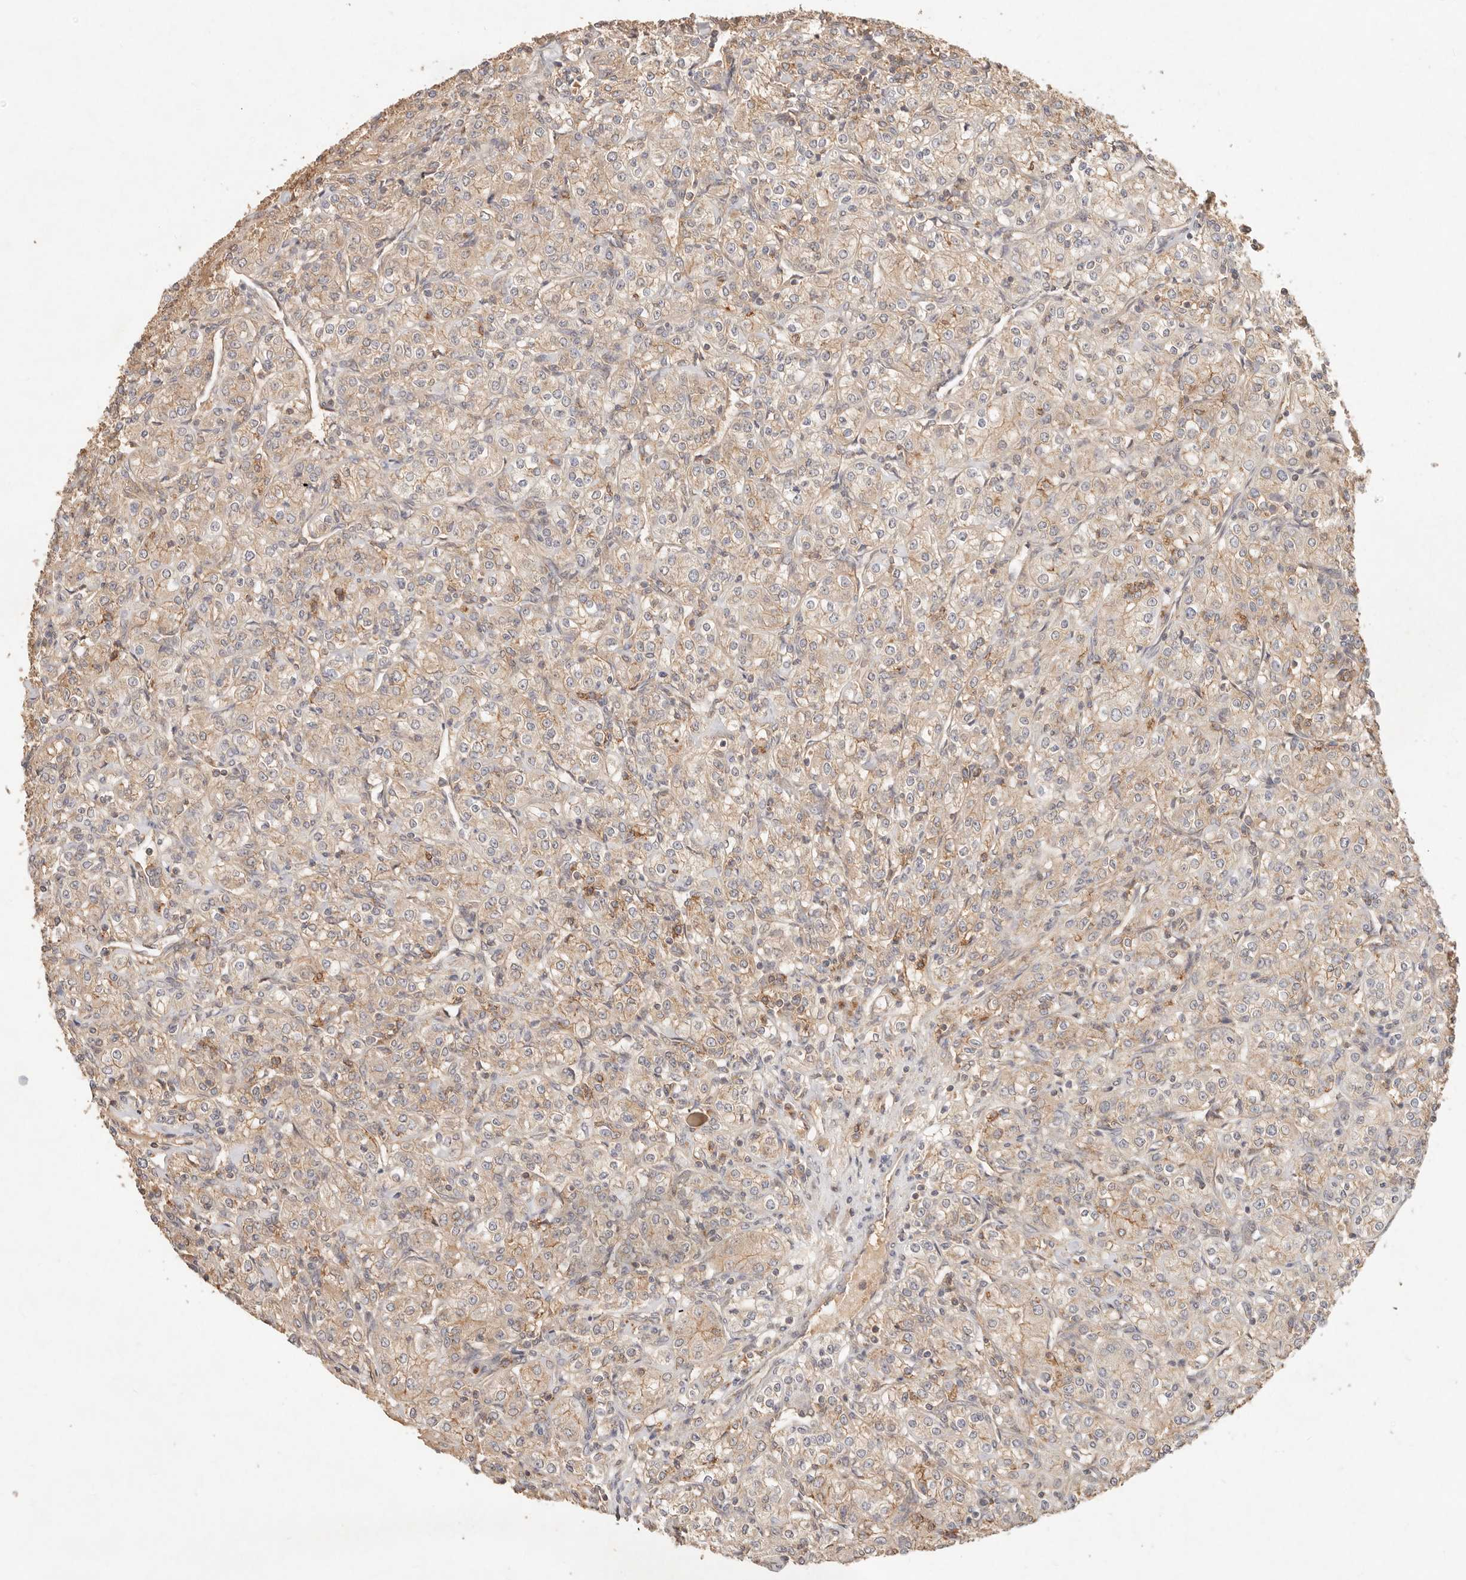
{"staining": {"intensity": "weak", "quantity": ">75%", "location": "cytoplasmic/membranous"}, "tissue": "renal cancer", "cell_type": "Tumor cells", "image_type": "cancer", "snomed": [{"axis": "morphology", "description": "Adenocarcinoma, NOS"}, {"axis": "topography", "description": "Kidney"}], "caption": "Approximately >75% of tumor cells in human renal adenocarcinoma show weak cytoplasmic/membranous protein positivity as visualized by brown immunohistochemical staining.", "gene": "HECTD3", "patient": {"sex": "male", "age": 77}}